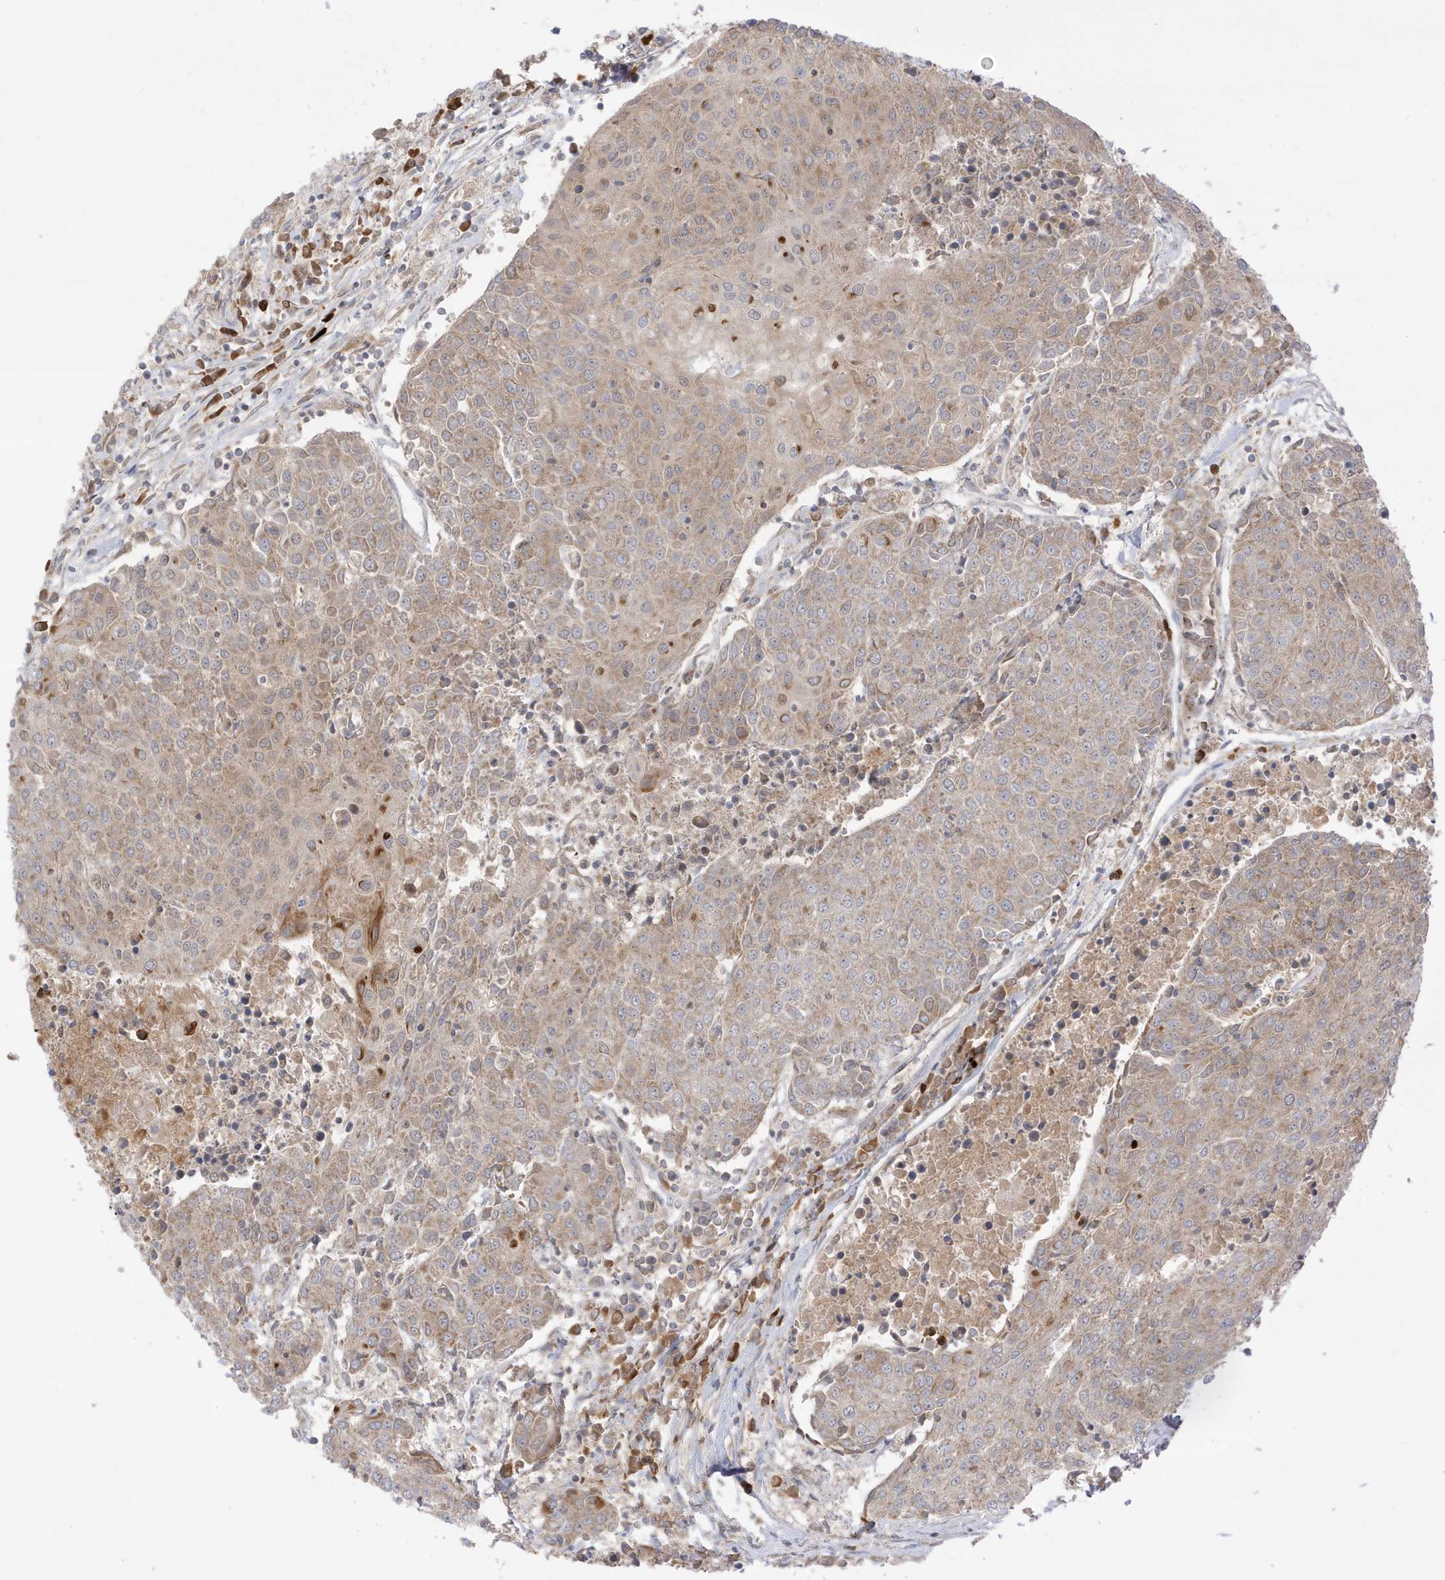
{"staining": {"intensity": "weak", "quantity": "25%-75%", "location": "cytoplasmic/membranous"}, "tissue": "urothelial cancer", "cell_type": "Tumor cells", "image_type": "cancer", "snomed": [{"axis": "morphology", "description": "Urothelial carcinoma, High grade"}, {"axis": "topography", "description": "Urinary bladder"}], "caption": "DAB (3,3'-diaminobenzidine) immunohistochemical staining of urothelial carcinoma (high-grade) exhibits weak cytoplasmic/membranous protein positivity in approximately 25%-75% of tumor cells.", "gene": "NPPC", "patient": {"sex": "female", "age": 85}}